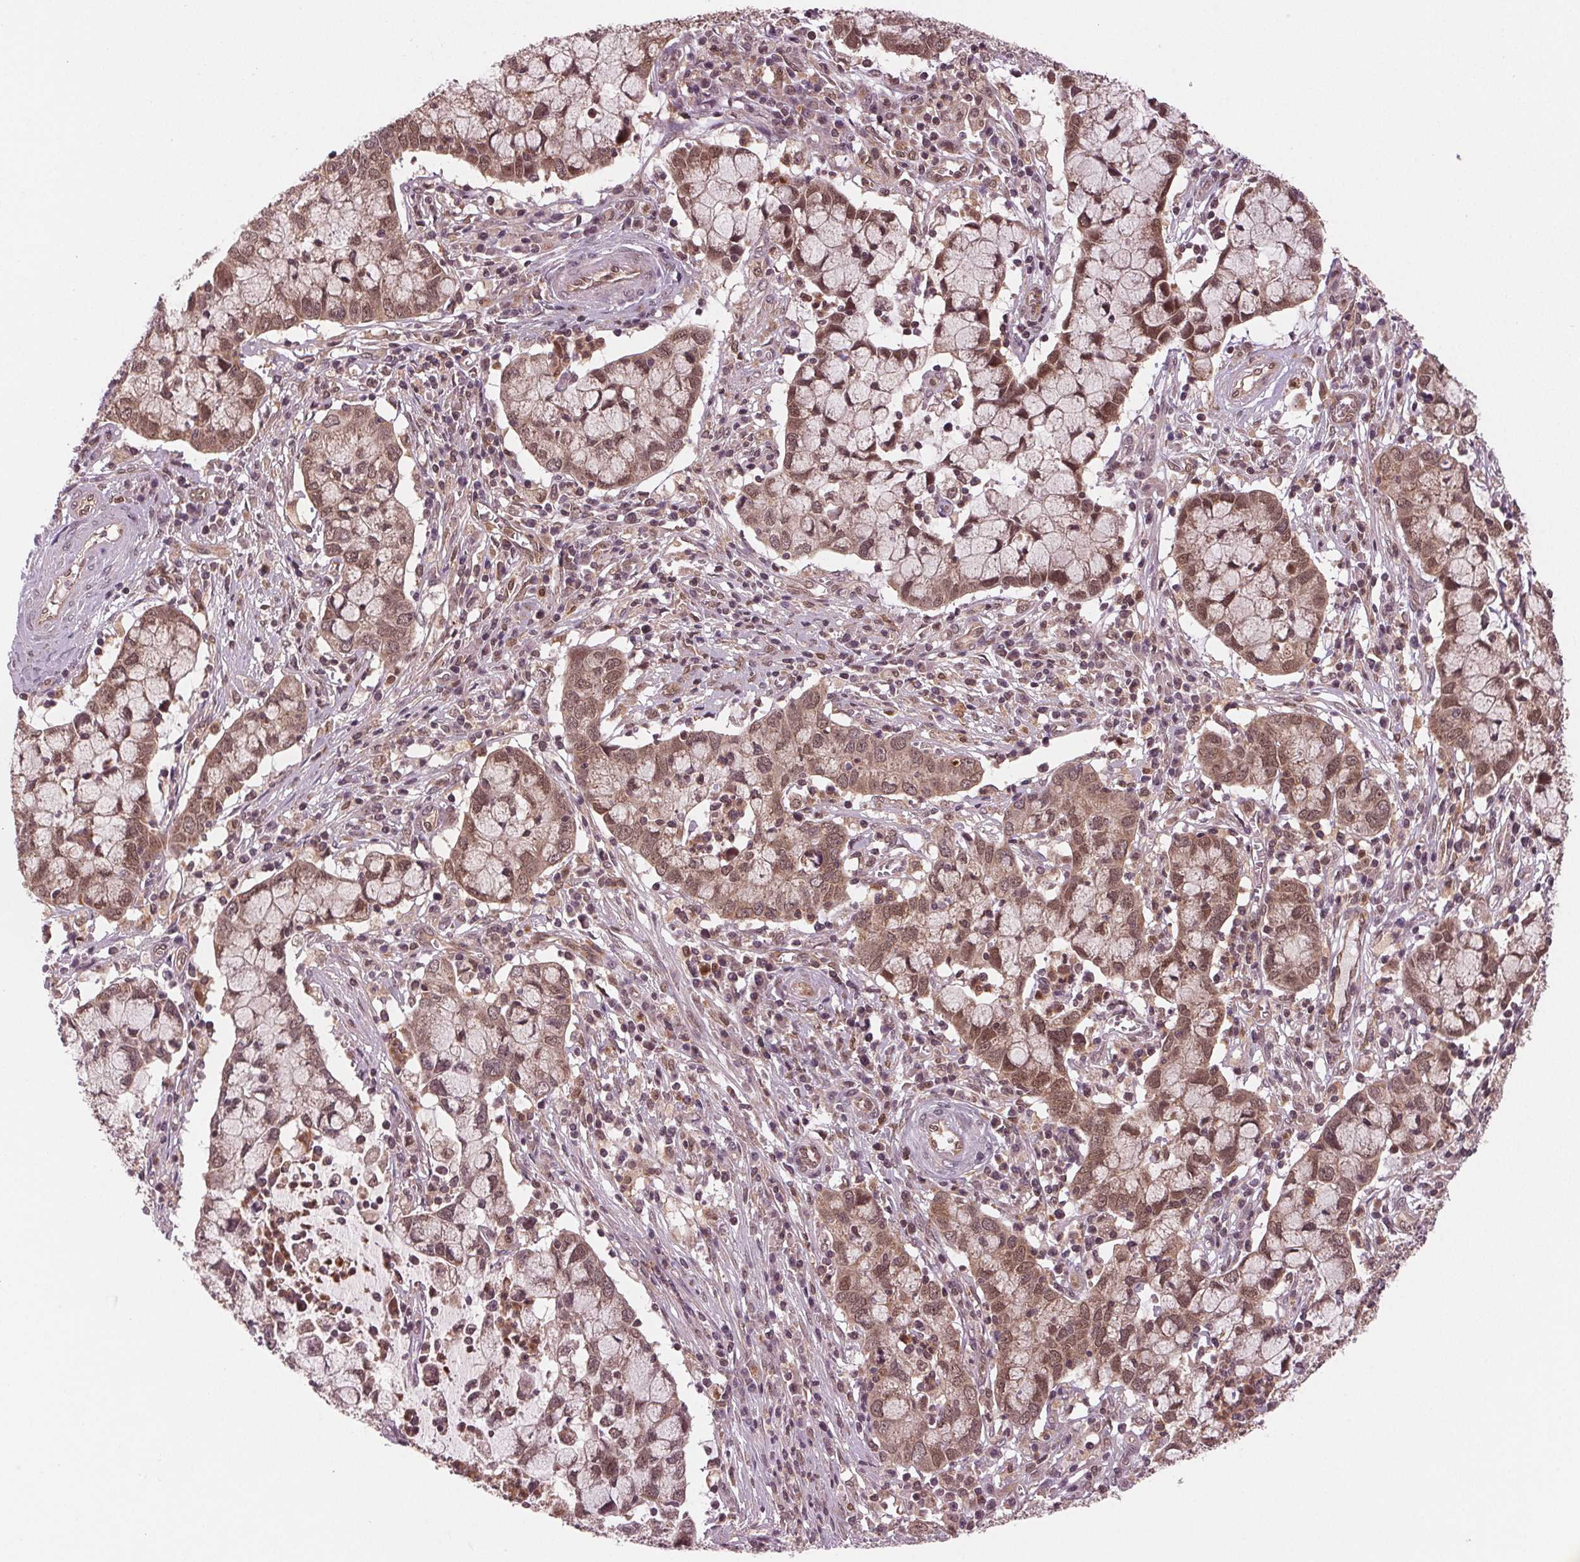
{"staining": {"intensity": "moderate", "quantity": ">75%", "location": "cytoplasmic/membranous"}, "tissue": "cervical cancer", "cell_type": "Tumor cells", "image_type": "cancer", "snomed": [{"axis": "morphology", "description": "Adenocarcinoma, NOS"}, {"axis": "topography", "description": "Cervix"}], "caption": "Approximately >75% of tumor cells in cervical adenocarcinoma display moderate cytoplasmic/membranous protein positivity as visualized by brown immunohistochemical staining.", "gene": "STAT3", "patient": {"sex": "female", "age": 40}}